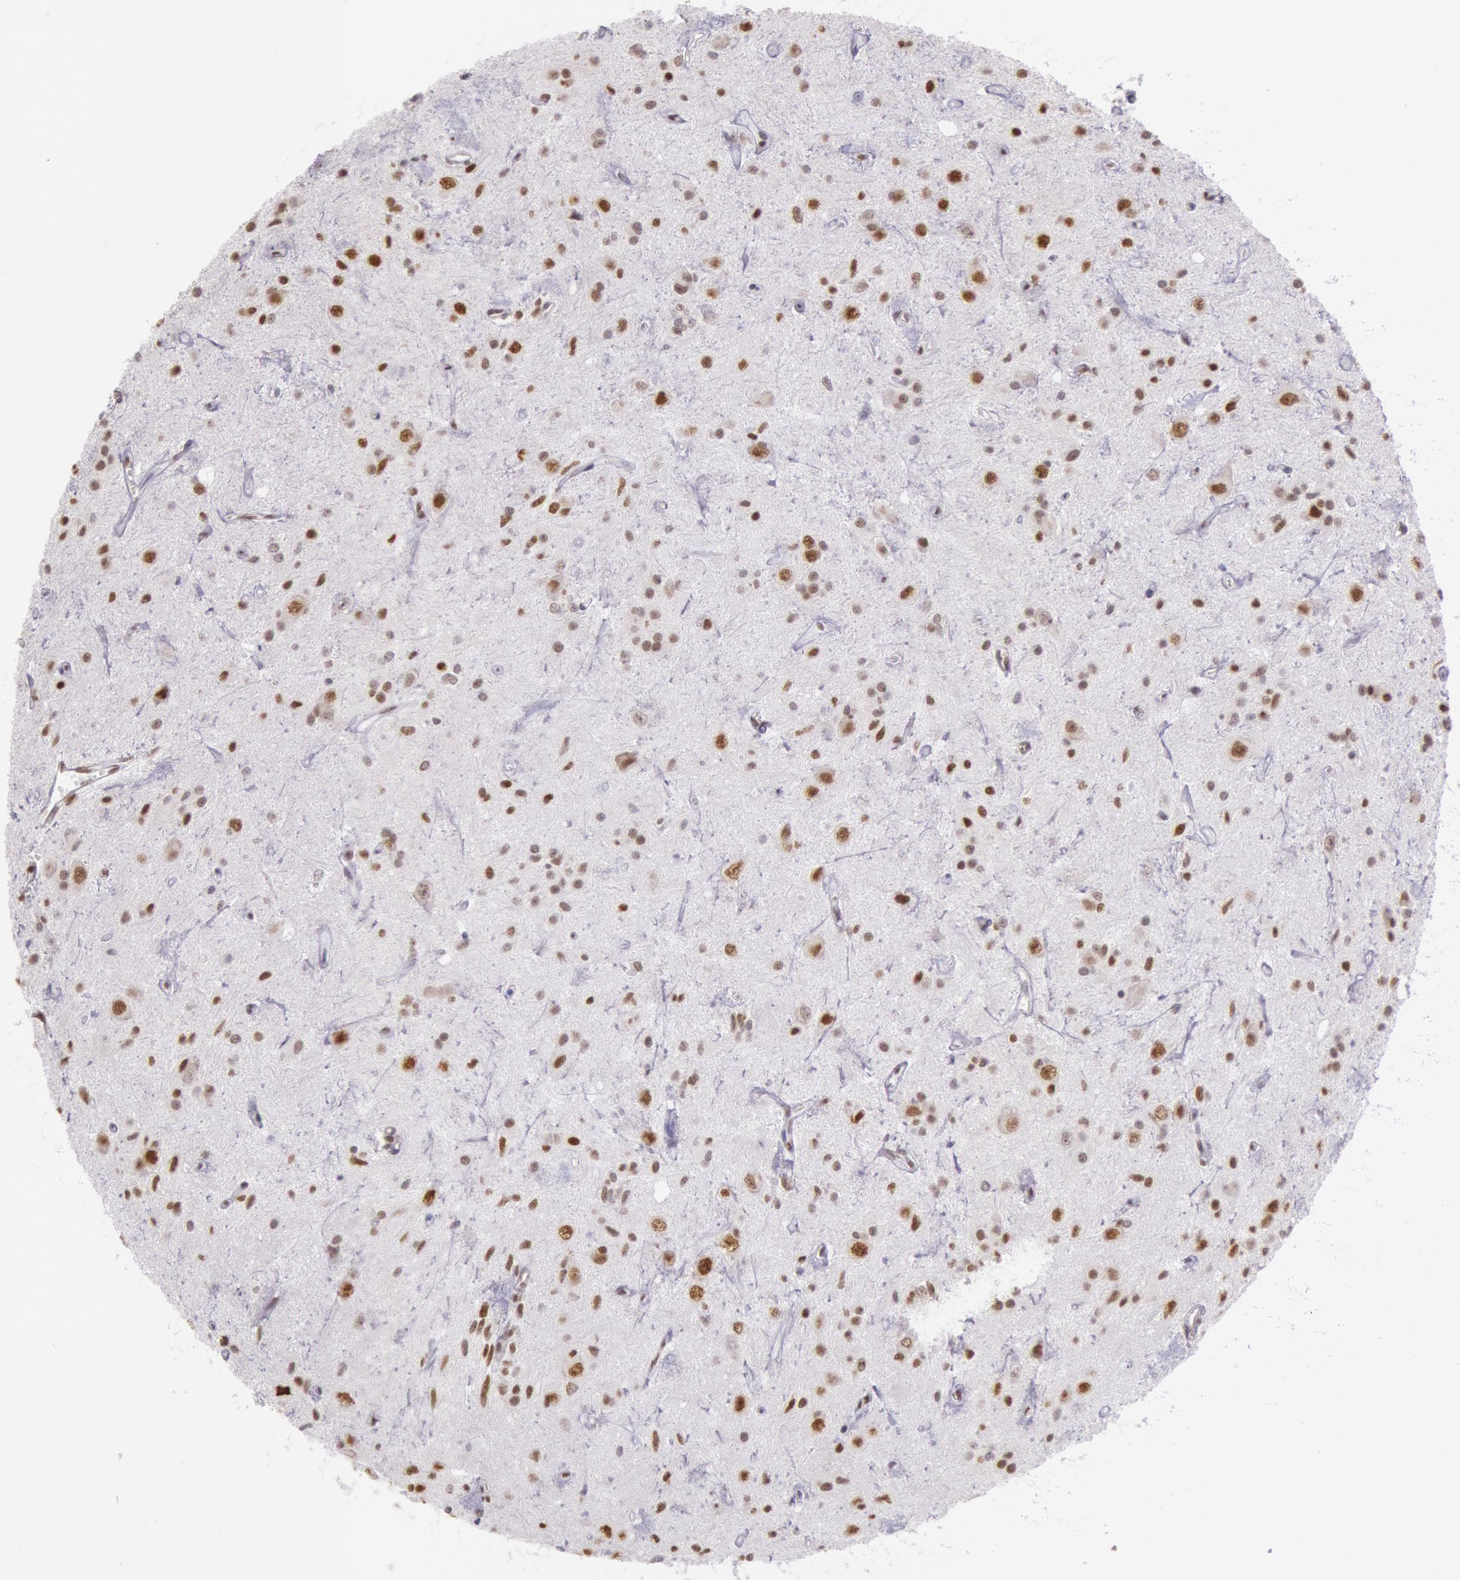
{"staining": {"intensity": "moderate", "quantity": ">75%", "location": "nuclear"}, "tissue": "glioma", "cell_type": "Tumor cells", "image_type": "cancer", "snomed": [{"axis": "morphology", "description": "Glioma, malignant, Low grade"}, {"axis": "topography", "description": "Brain"}], "caption": "Glioma tissue displays moderate nuclear staining in approximately >75% of tumor cells, visualized by immunohistochemistry.", "gene": "ESS2", "patient": {"sex": "female", "age": 15}}